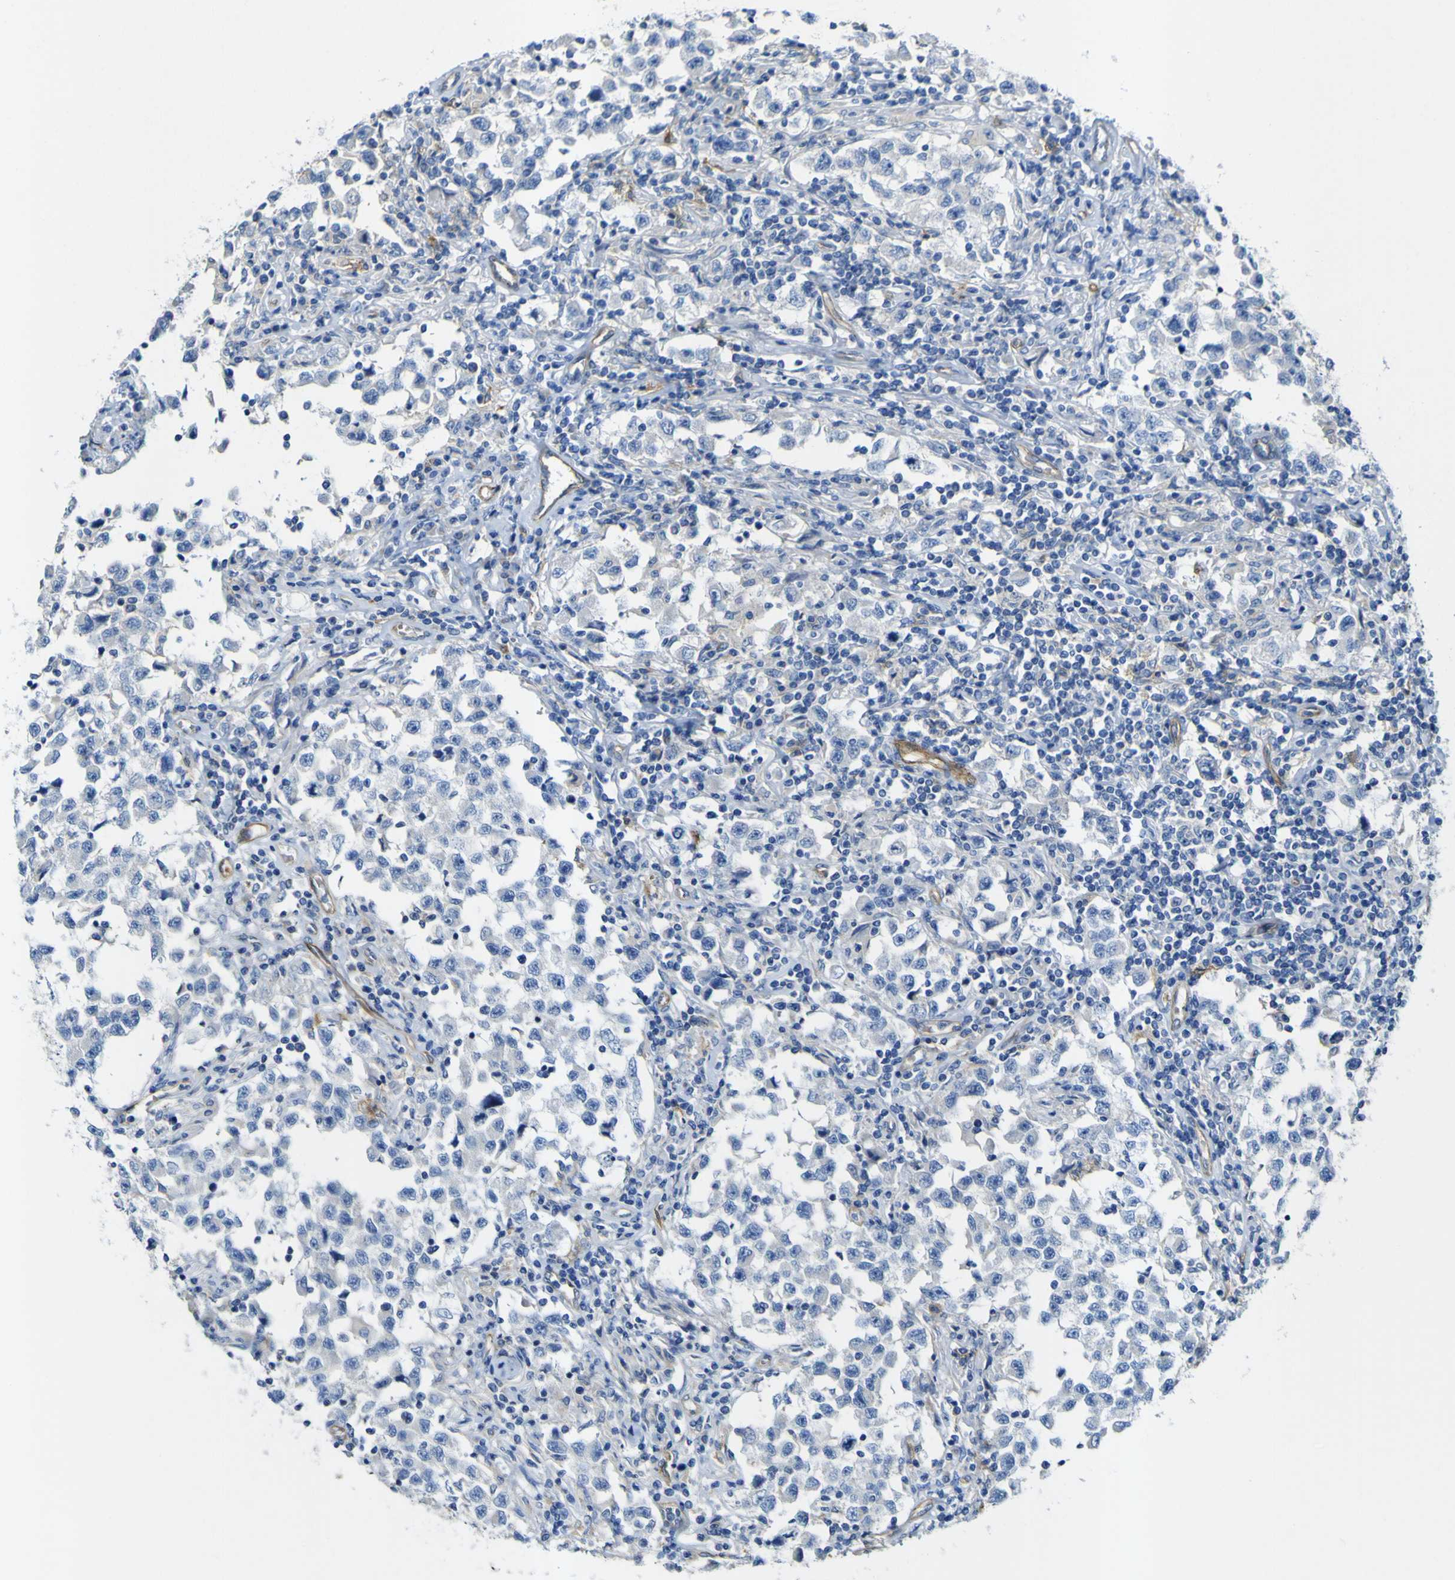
{"staining": {"intensity": "negative", "quantity": "none", "location": "none"}, "tissue": "testis cancer", "cell_type": "Tumor cells", "image_type": "cancer", "snomed": [{"axis": "morphology", "description": "Carcinoma, Embryonal, NOS"}, {"axis": "topography", "description": "Testis"}], "caption": "High power microscopy micrograph of an IHC histopathology image of testis embryonal carcinoma, revealing no significant expression in tumor cells.", "gene": "CD93", "patient": {"sex": "male", "age": 21}}